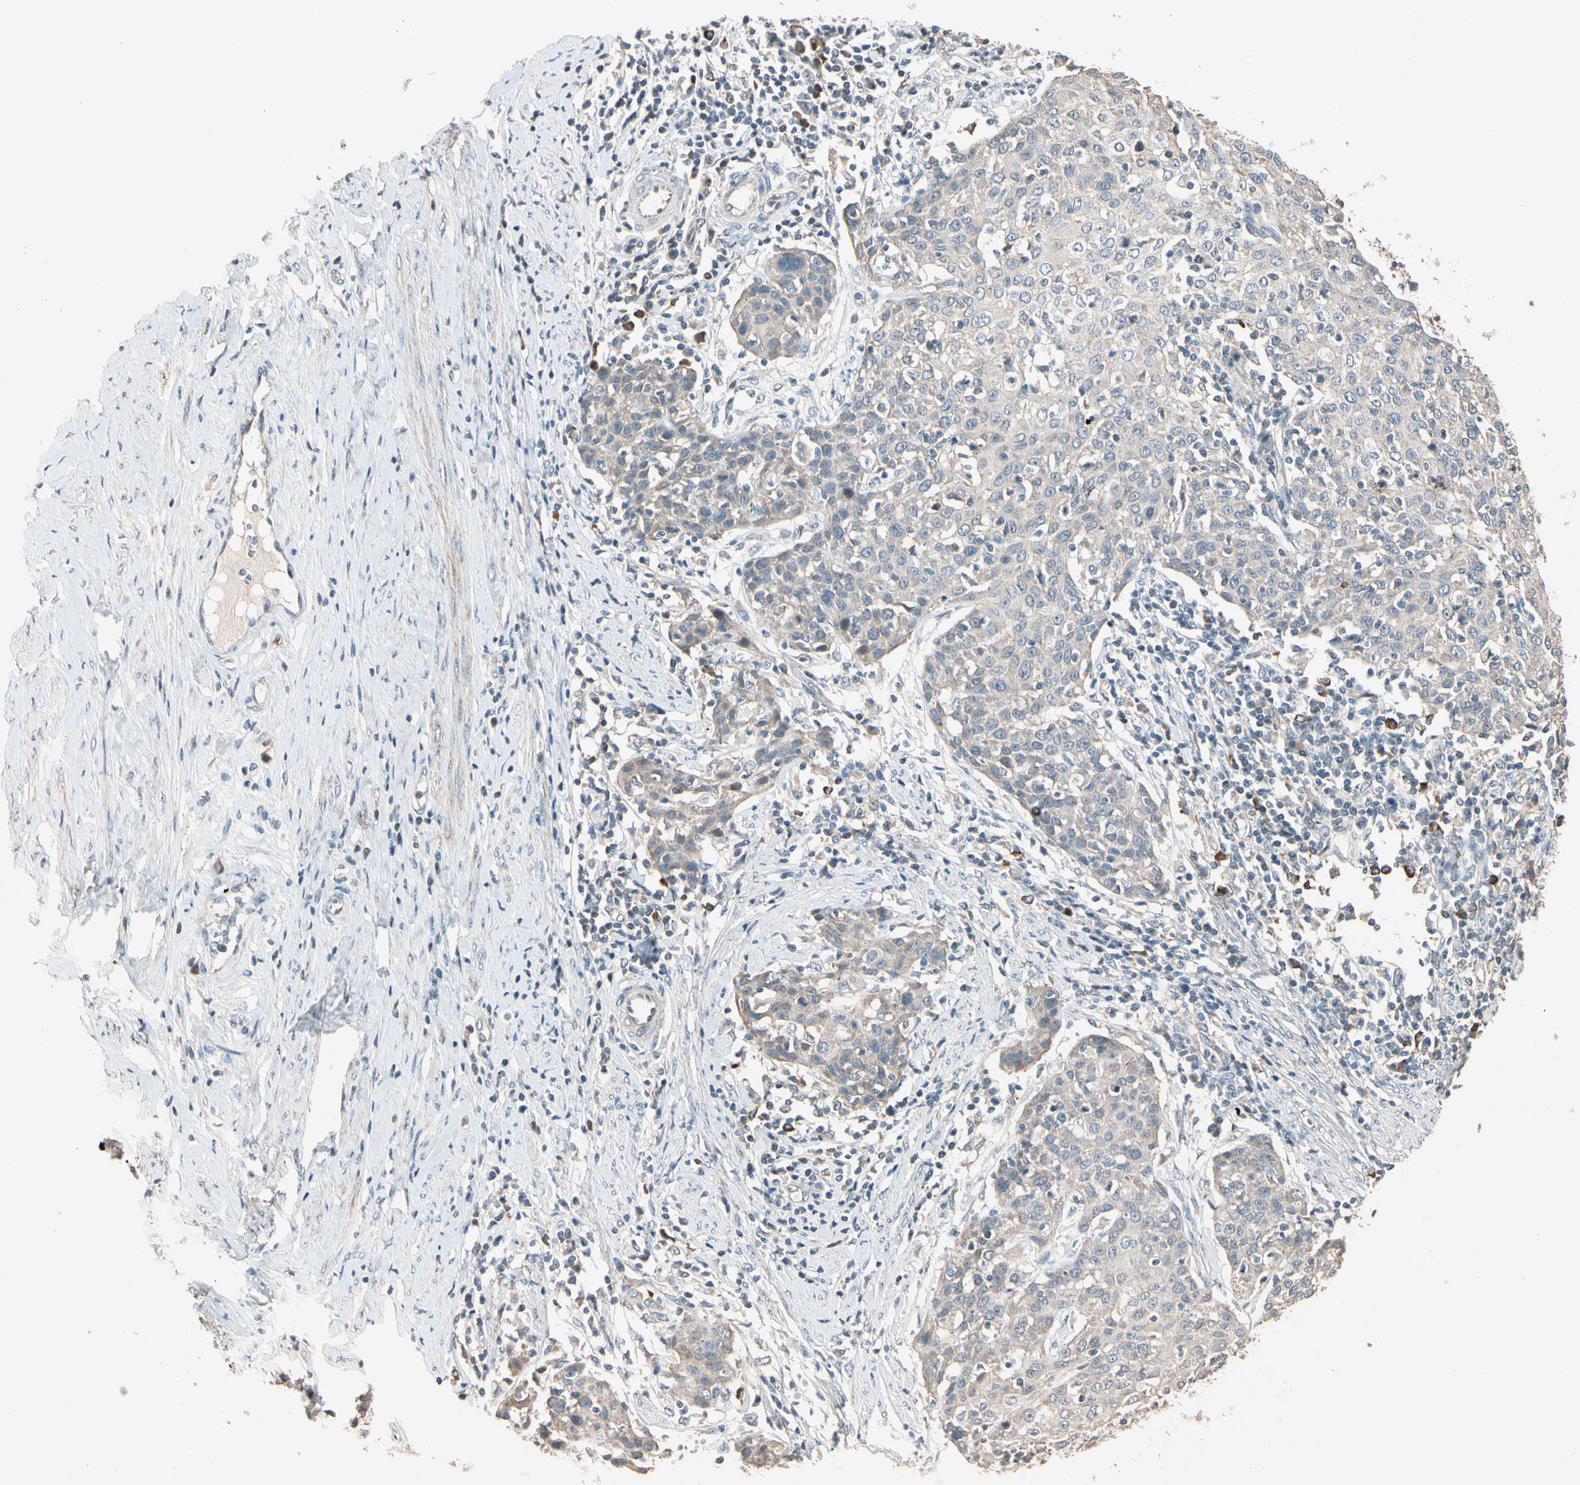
{"staining": {"intensity": "weak", "quantity": ">75%", "location": "cytoplasmic/membranous"}, "tissue": "cervical cancer", "cell_type": "Tumor cells", "image_type": "cancer", "snomed": [{"axis": "morphology", "description": "Squamous cell carcinoma, NOS"}, {"axis": "topography", "description": "Cervix"}], "caption": "DAB (3,3'-diaminobenzidine) immunohistochemical staining of human cervical squamous cell carcinoma demonstrates weak cytoplasmic/membranous protein positivity in about >75% of tumor cells.", "gene": "TNFRSF21", "patient": {"sex": "female", "age": 38}}